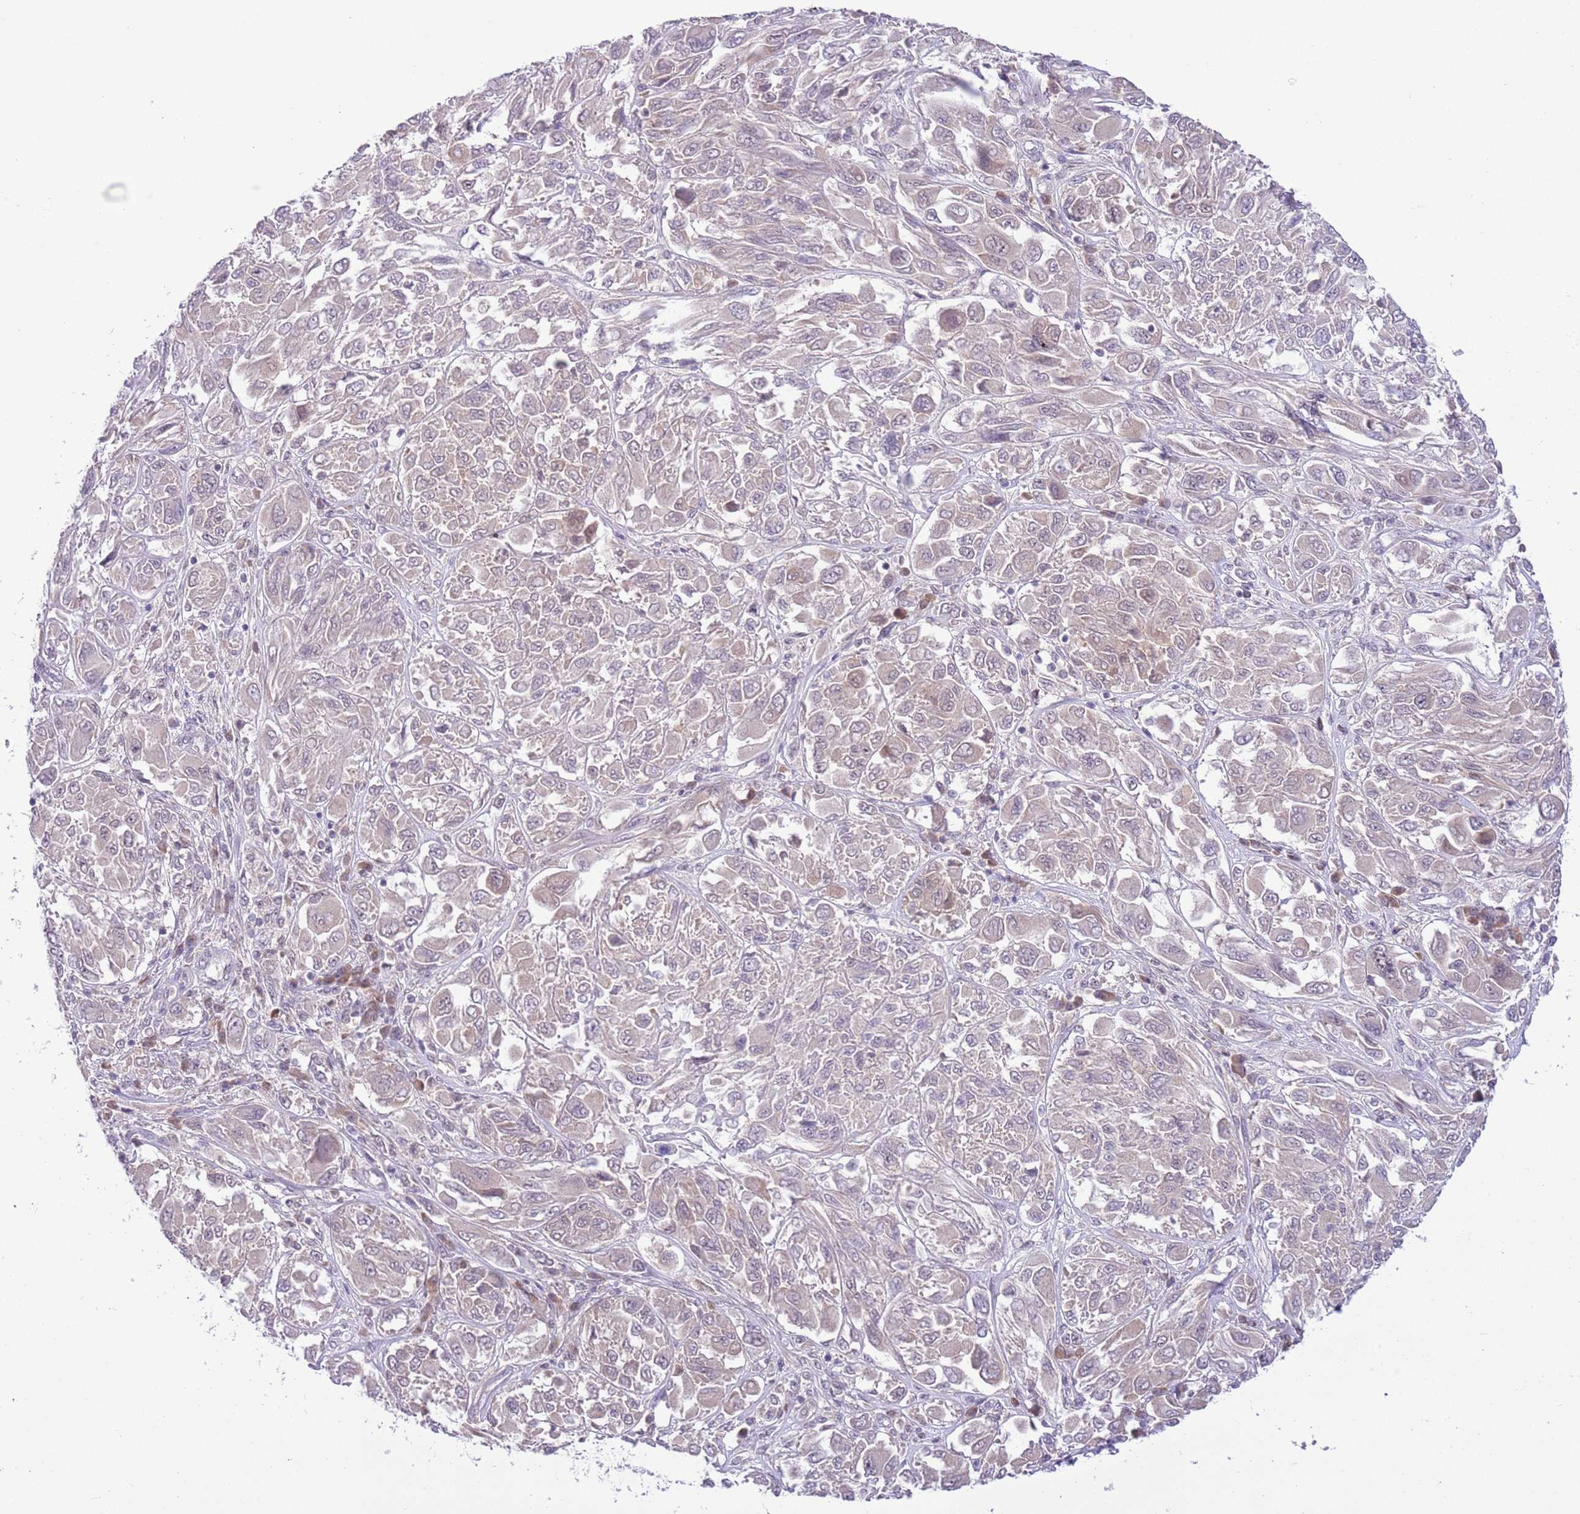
{"staining": {"intensity": "negative", "quantity": "none", "location": "none"}, "tissue": "melanoma", "cell_type": "Tumor cells", "image_type": "cancer", "snomed": [{"axis": "morphology", "description": "Malignant melanoma, NOS"}, {"axis": "topography", "description": "Skin"}], "caption": "IHC of human malignant melanoma reveals no staining in tumor cells.", "gene": "GALK2", "patient": {"sex": "female", "age": 91}}